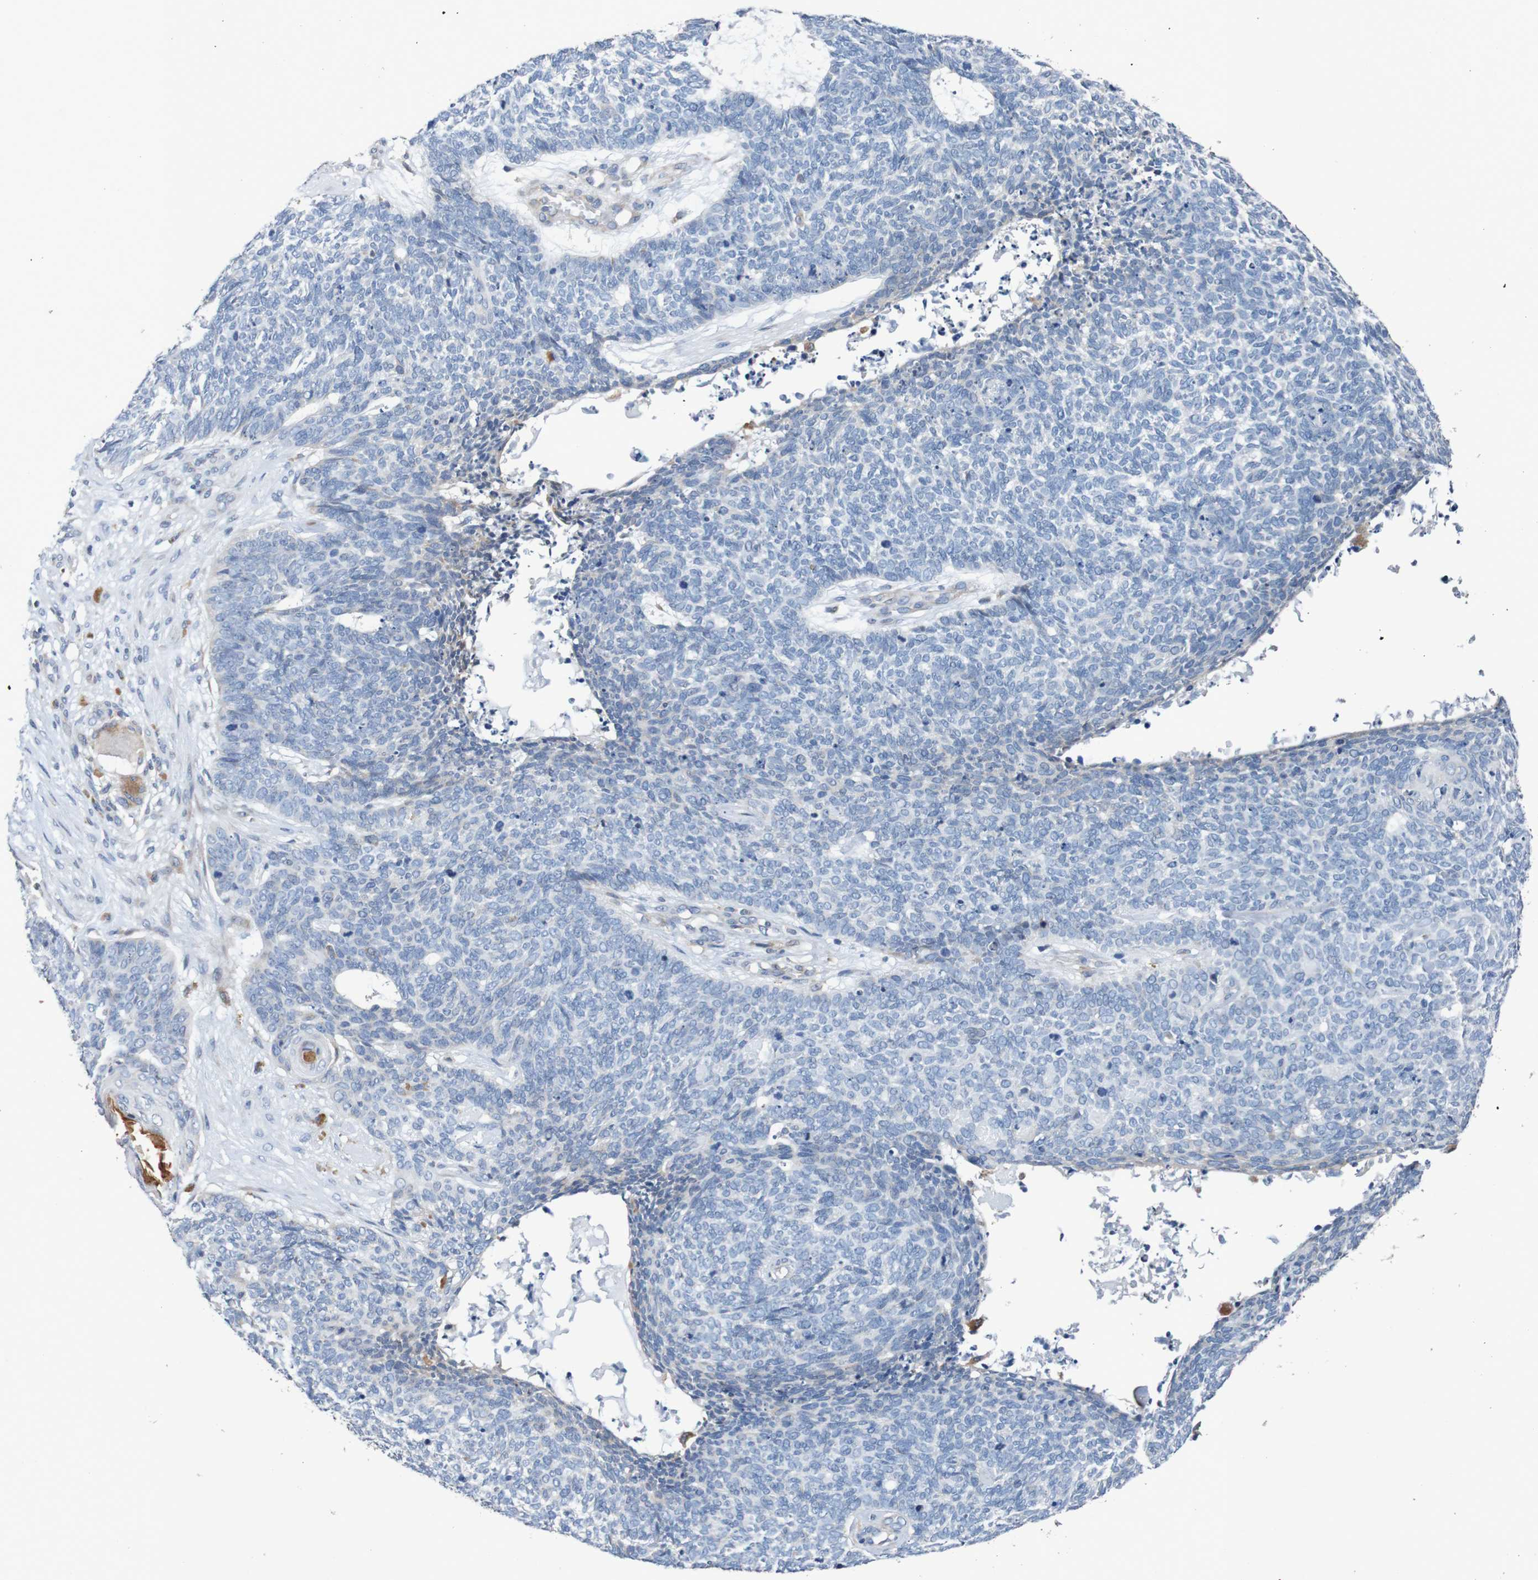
{"staining": {"intensity": "negative", "quantity": "none", "location": "none"}, "tissue": "skin cancer", "cell_type": "Tumor cells", "image_type": "cancer", "snomed": [{"axis": "morphology", "description": "Basal cell carcinoma"}, {"axis": "topography", "description": "Skin"}], "caption": "The photomicrograph demonstrates no significant staining in tumor cells of skin cancer (basal cell carcinoma).", "gene": "FIBP", "patient": {"sex": "female", "age": 84}}